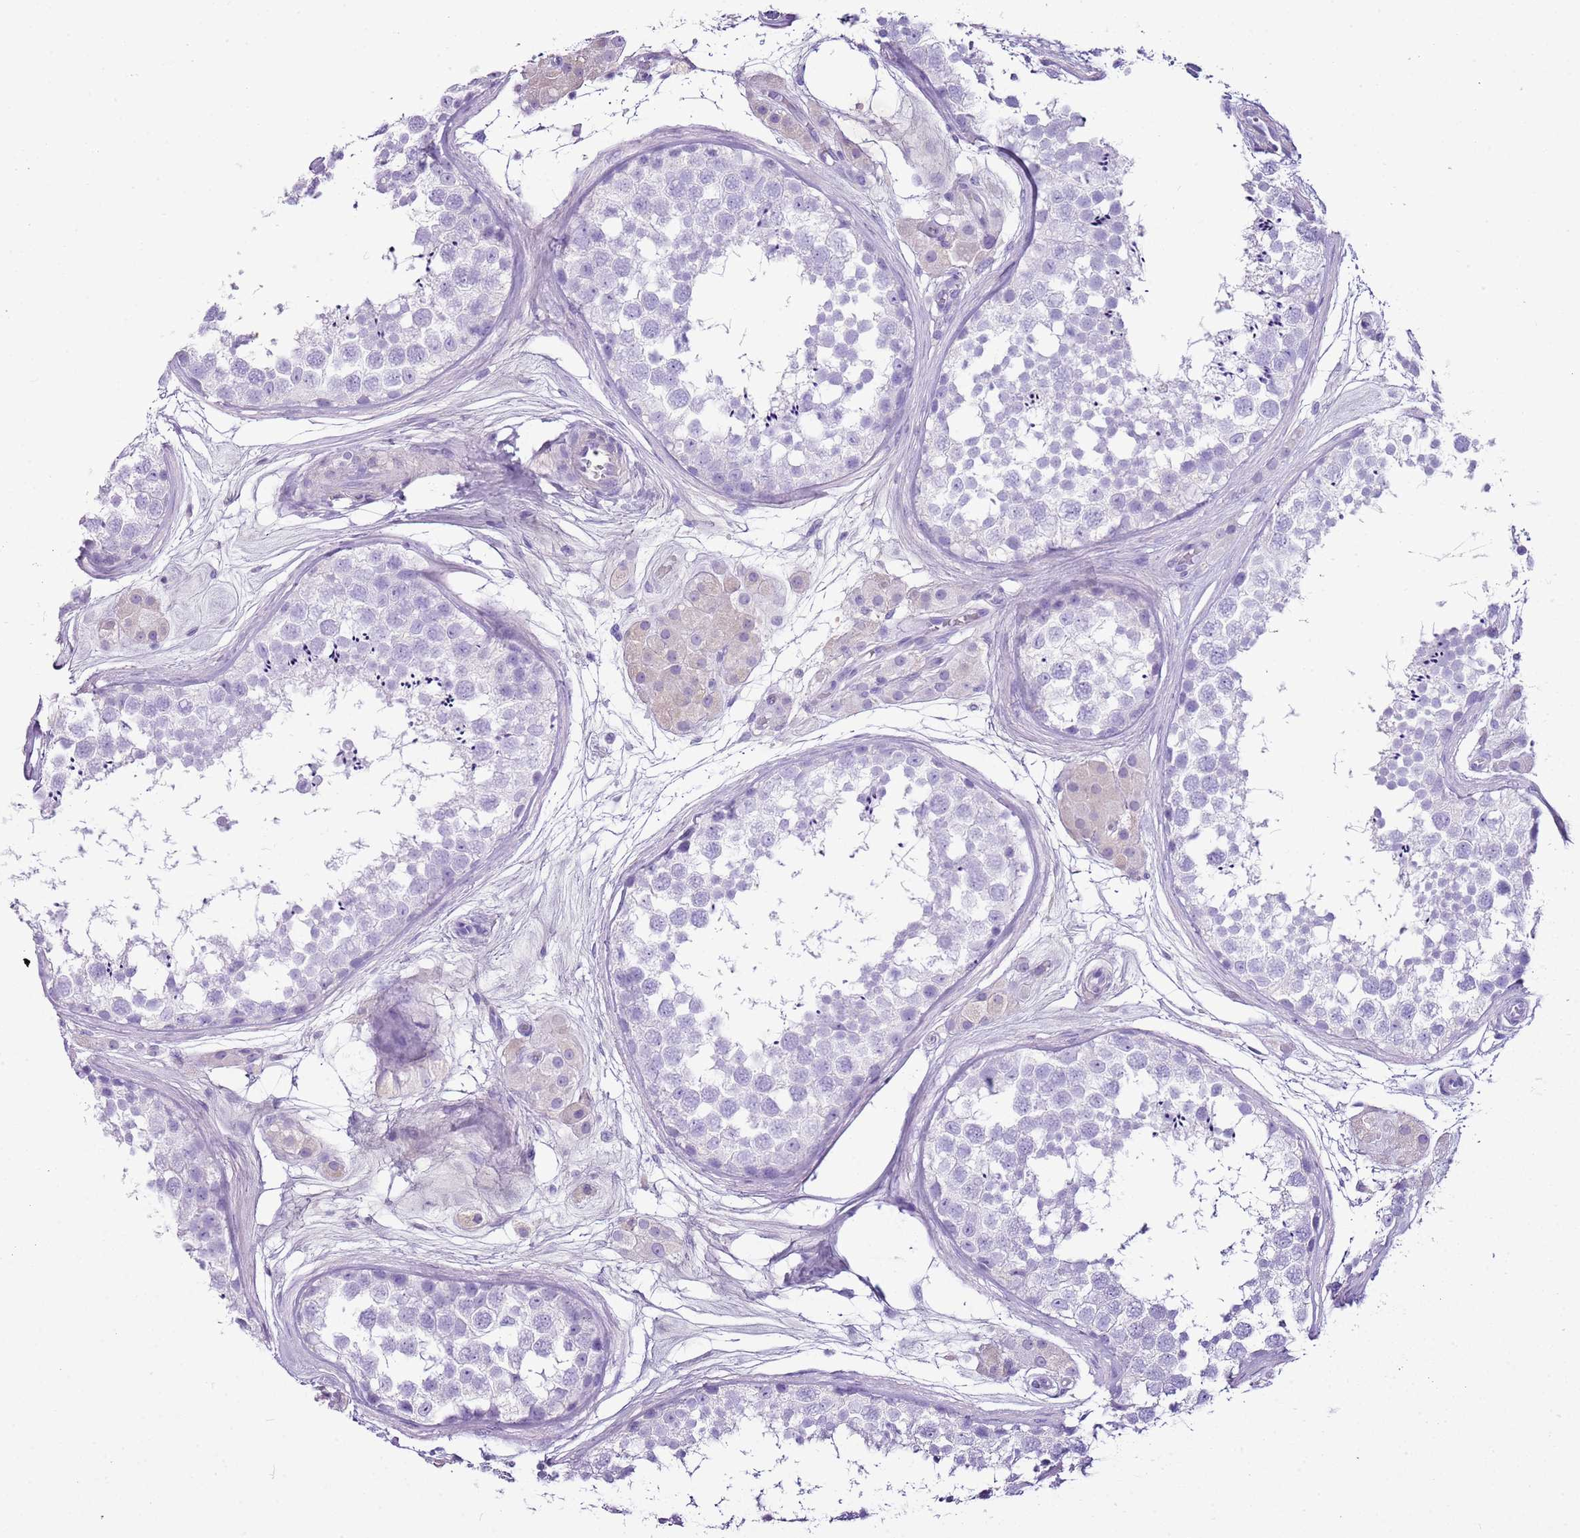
{"staining": {"intensity": "negative", "quantity": "none", "location": "none"}, "tissue": "testis", "cell_type": "Cells in seminiferous ducts", "image_type": "normal", "snomed": [{"axis": "morphology", "description": "Normal tissue, NOS"}, {"axis": "topography", "description": "Testis"}], "caption": "The micrograph reveals no significant expression in cells in seminiferous ducts of testis. The staining was performed using DAB (3,3'-diaminobenzidine) to visualize the protein expression in brown, while the nuclei were stained in blue with hematoxylin (Magnification: 20x).", "gene": "IGKV3", "patient": {"sex": "male", "age": 56}}